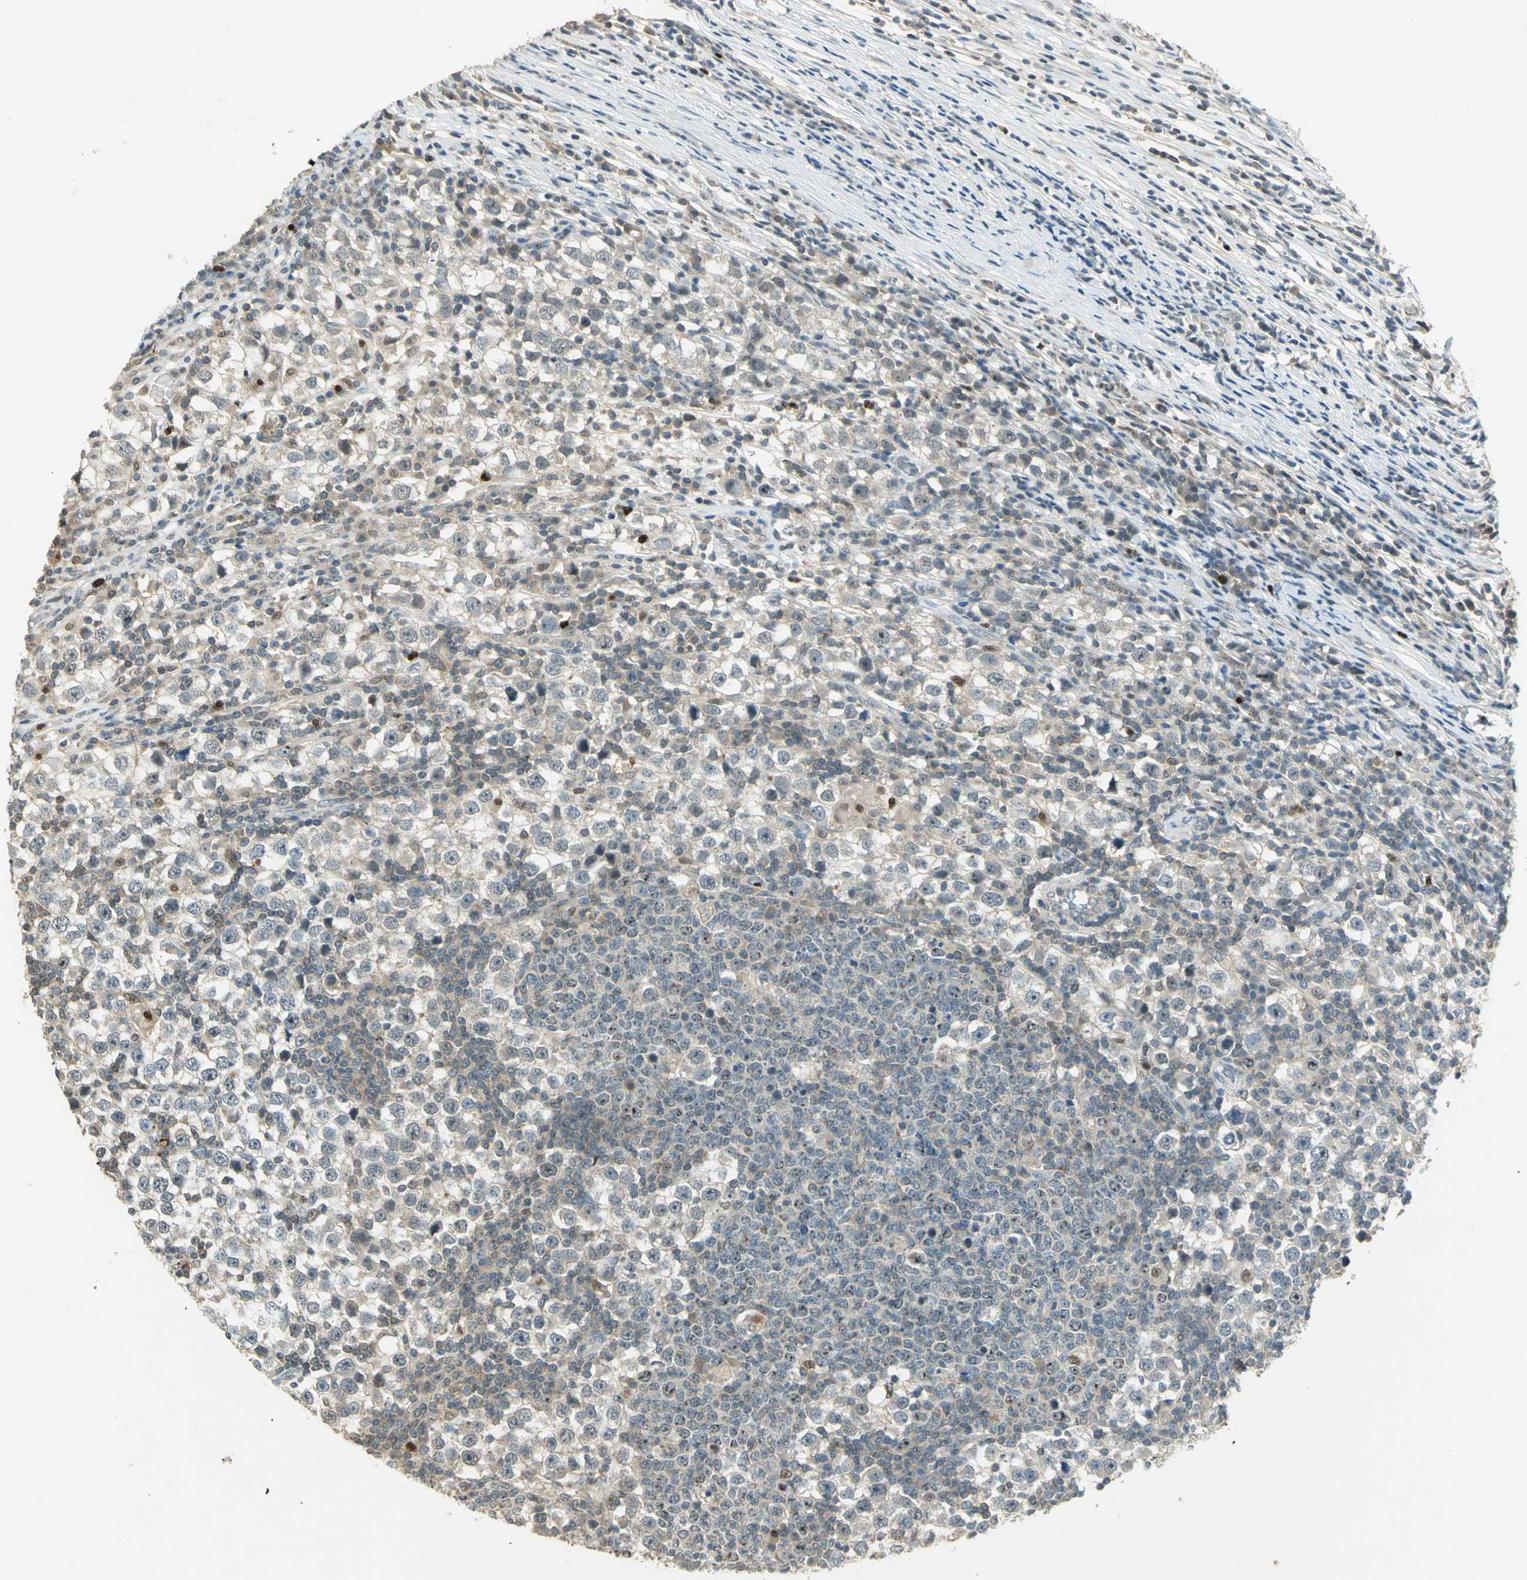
{"staining": {"intensity": "weak", "quantity": "25%-75%", "location": "cytoplasmic/membranous"}, "tissue": "testis cancer", "cell_type": "Tumor cells", "image_type": "cancer", "snomed": [{"axis": "morphology", "description": "Seminoma, NOS"}, {"axis": "topography", "description": "Testis"}], "caption": "Tumor cells display low levels of weak cytoplasmic/membranous staining in approximately 25%-75% of cells in testis seminoma. (DAB (3,3'-diaminobenzidine) IHC, brown staining for protein, blue staining for nuclei).", "gene": "BIRC2", "patient": {"sex": "male", "age": 65}}